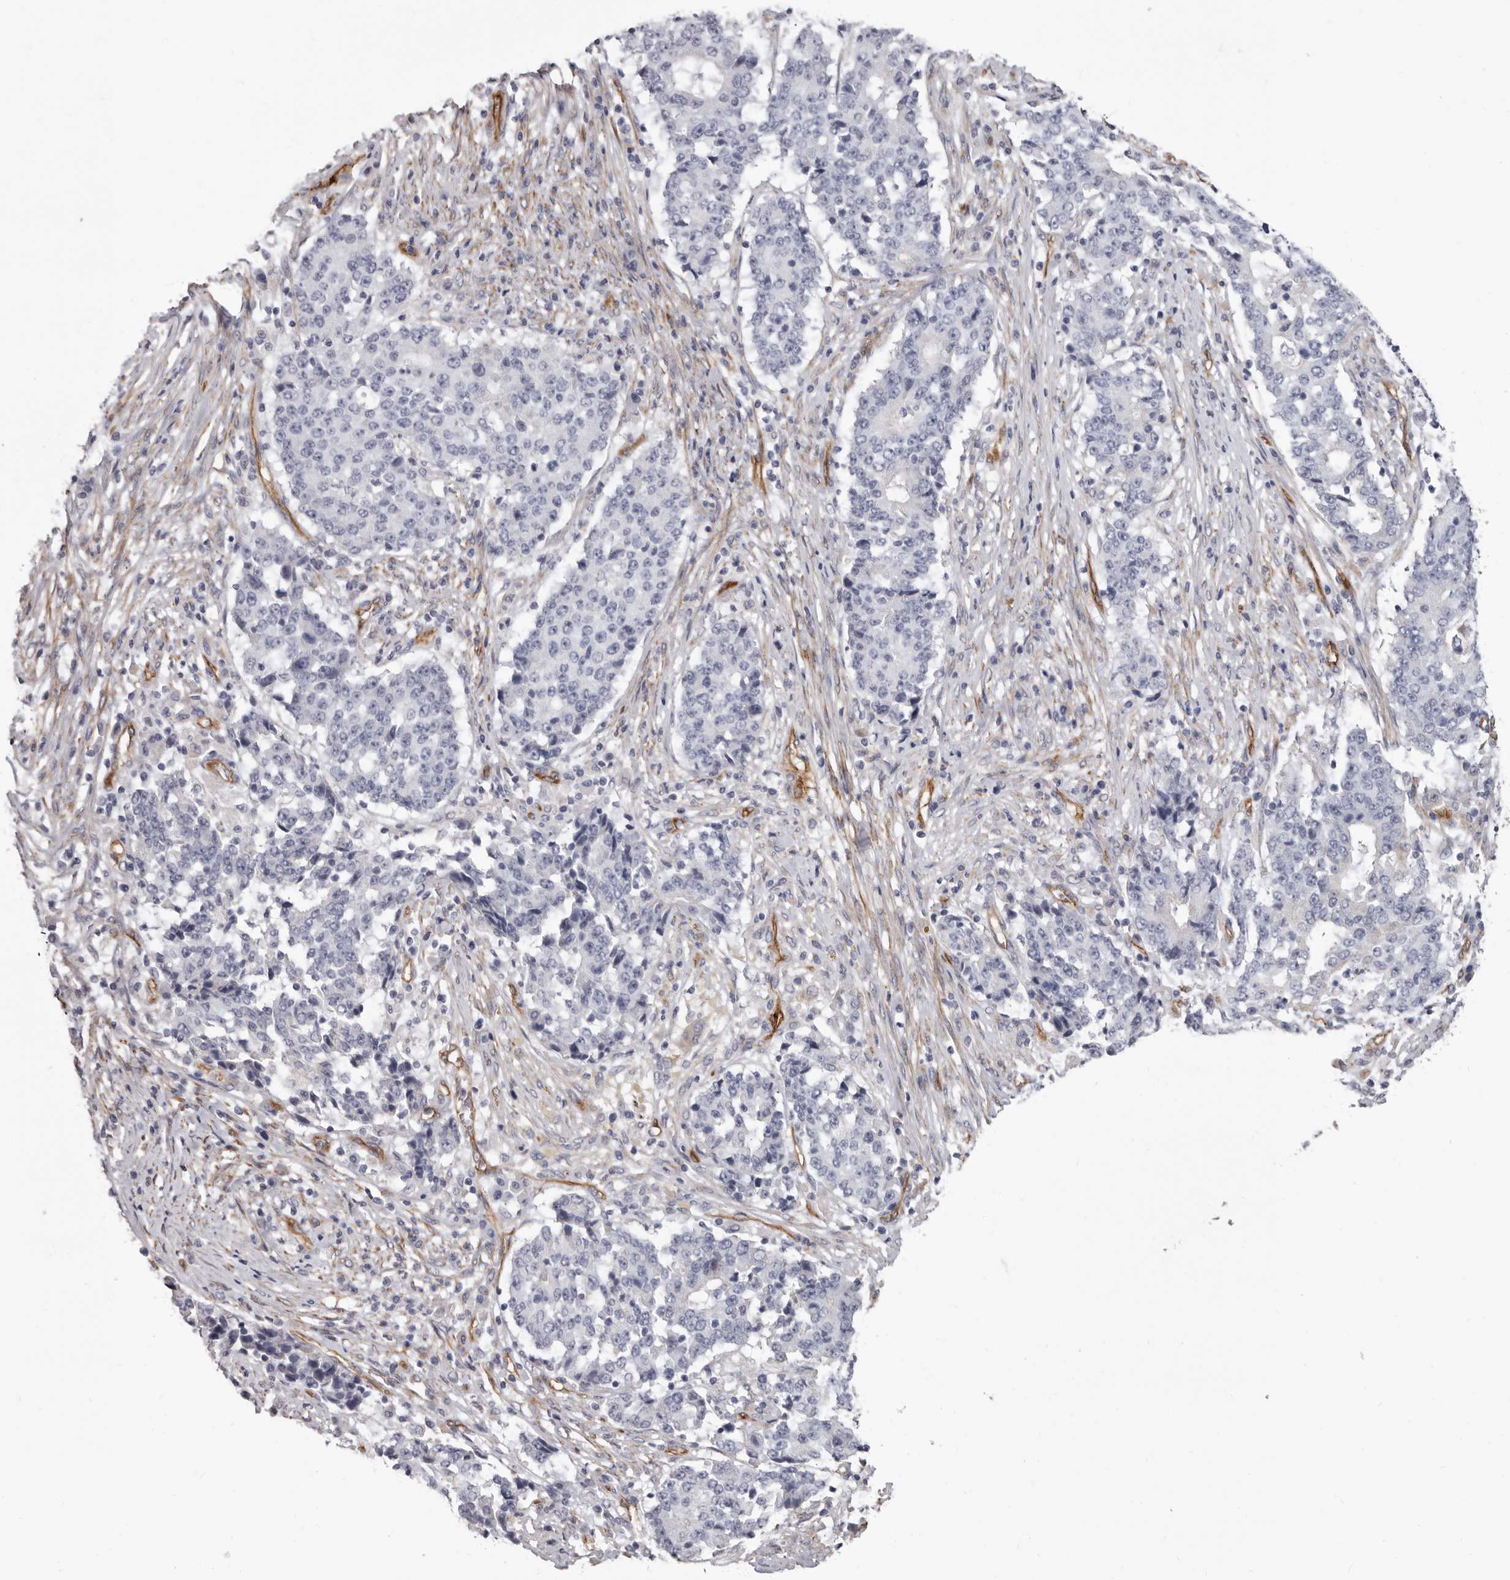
{"staining": {"intensity": "negative", "quantity": "none", "location": "none"}, "tissue": "stomach cancer", "cell_type": "Tumor cells", "image_type": "cancer", "snomed": [{"axis": "morphology", "description": "Adenocarcinoma, NOS"}, {"axis": "topography", "description": "Stomach"}], "caption": "Tumor cells are negative for protein expression in human stomach adenocarcinoma.", "gene": "ADGRL4", "patient": {"sex": "male", "age": 59}}